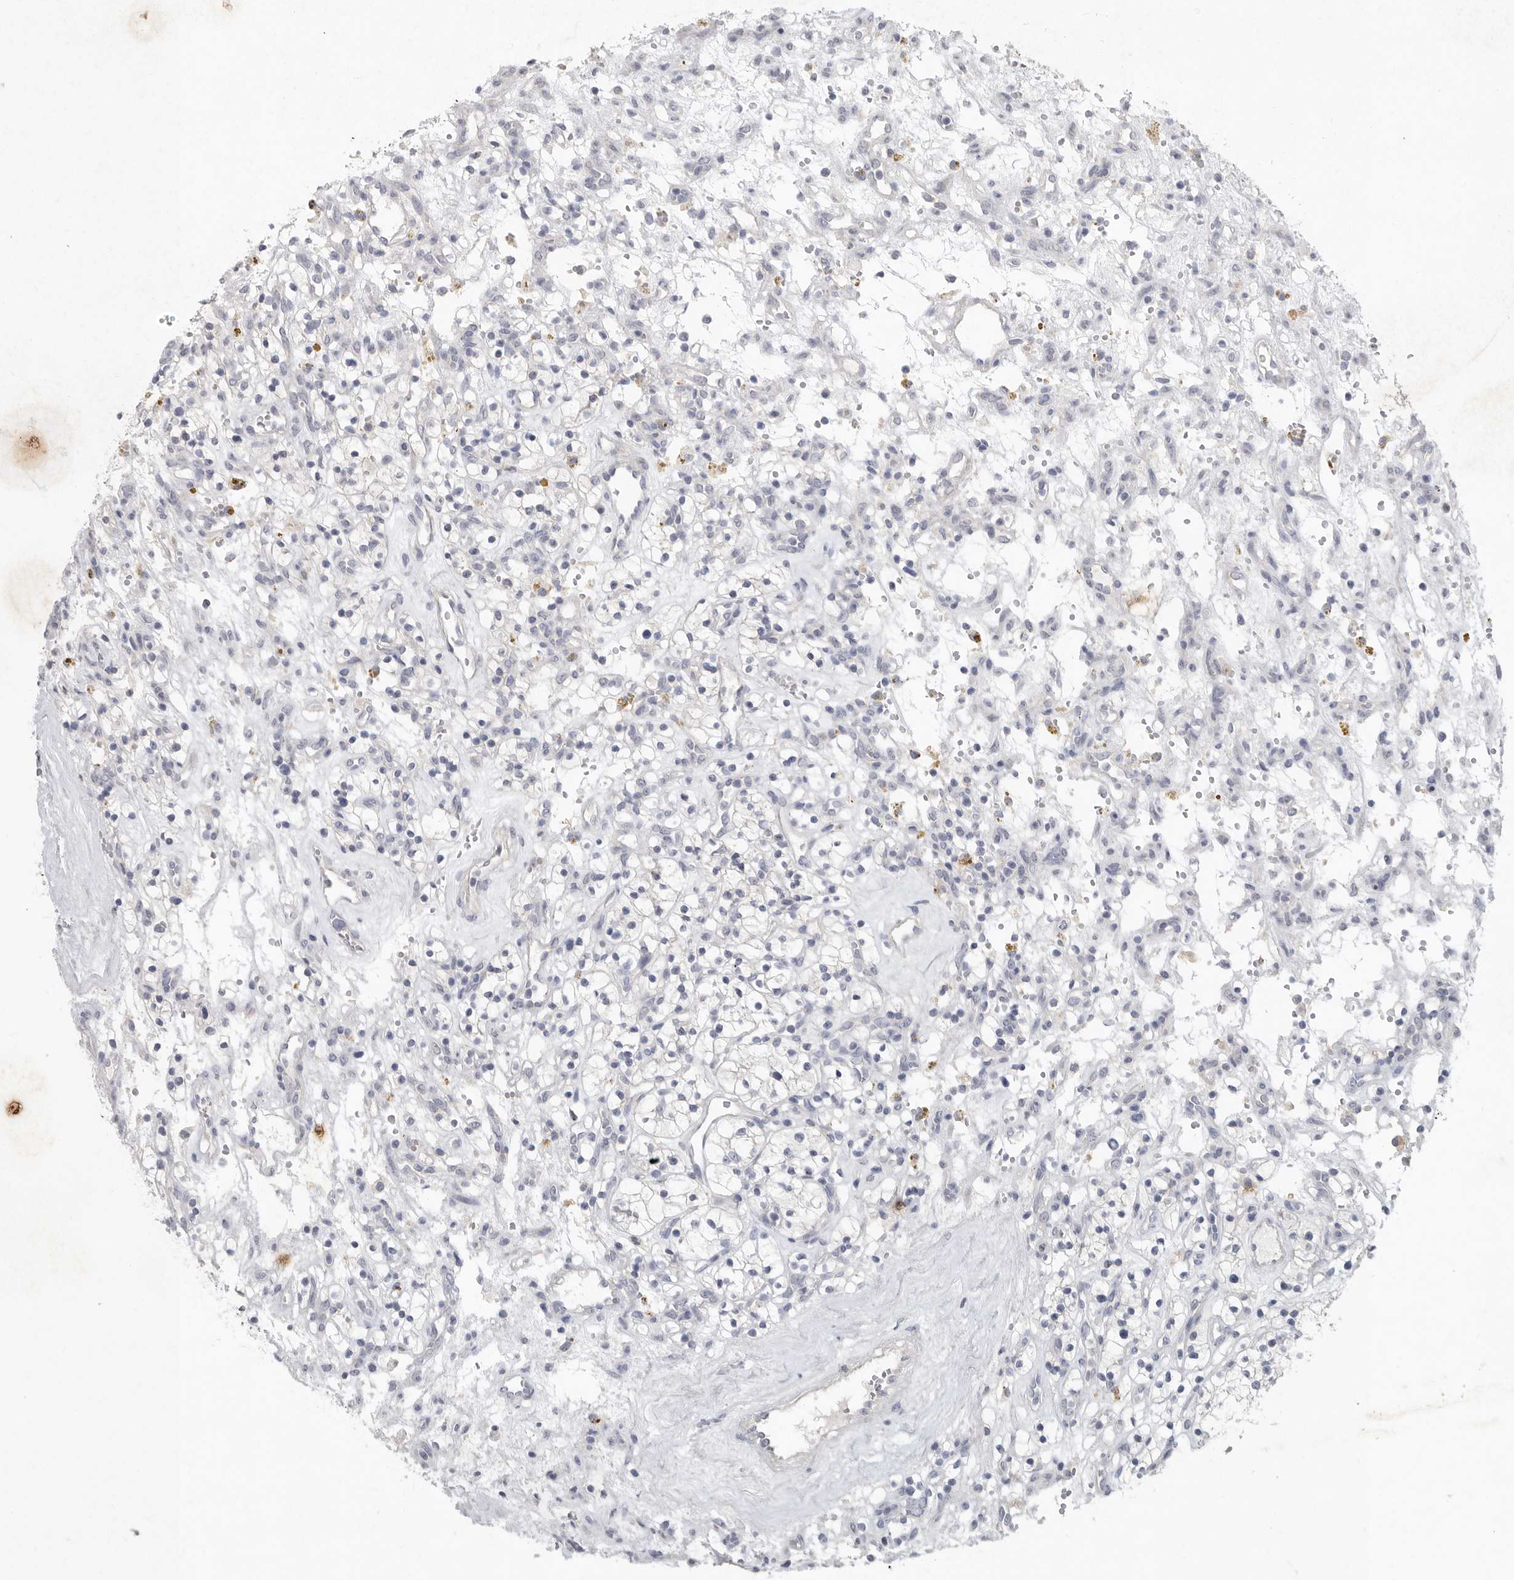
{"staining": {"intensity": "negative", "quantity": "none", "location": "none"}, "tissue": "renal cancer", "cell_type": "Tumor cells", "image_type": "cancer", "snomed": [{"axis": "morphology", "description": "Adenocarcinoma, NOS"}, {"axis": "topography", "description": "Kidney"}], "caption": "Renal cancer was stained to show a protein in brown. There is no significant expression in tumor cells. Nuclei are stained in blue.", "gene": "REG4", "patient": {"sex": "female", "age": 57}}